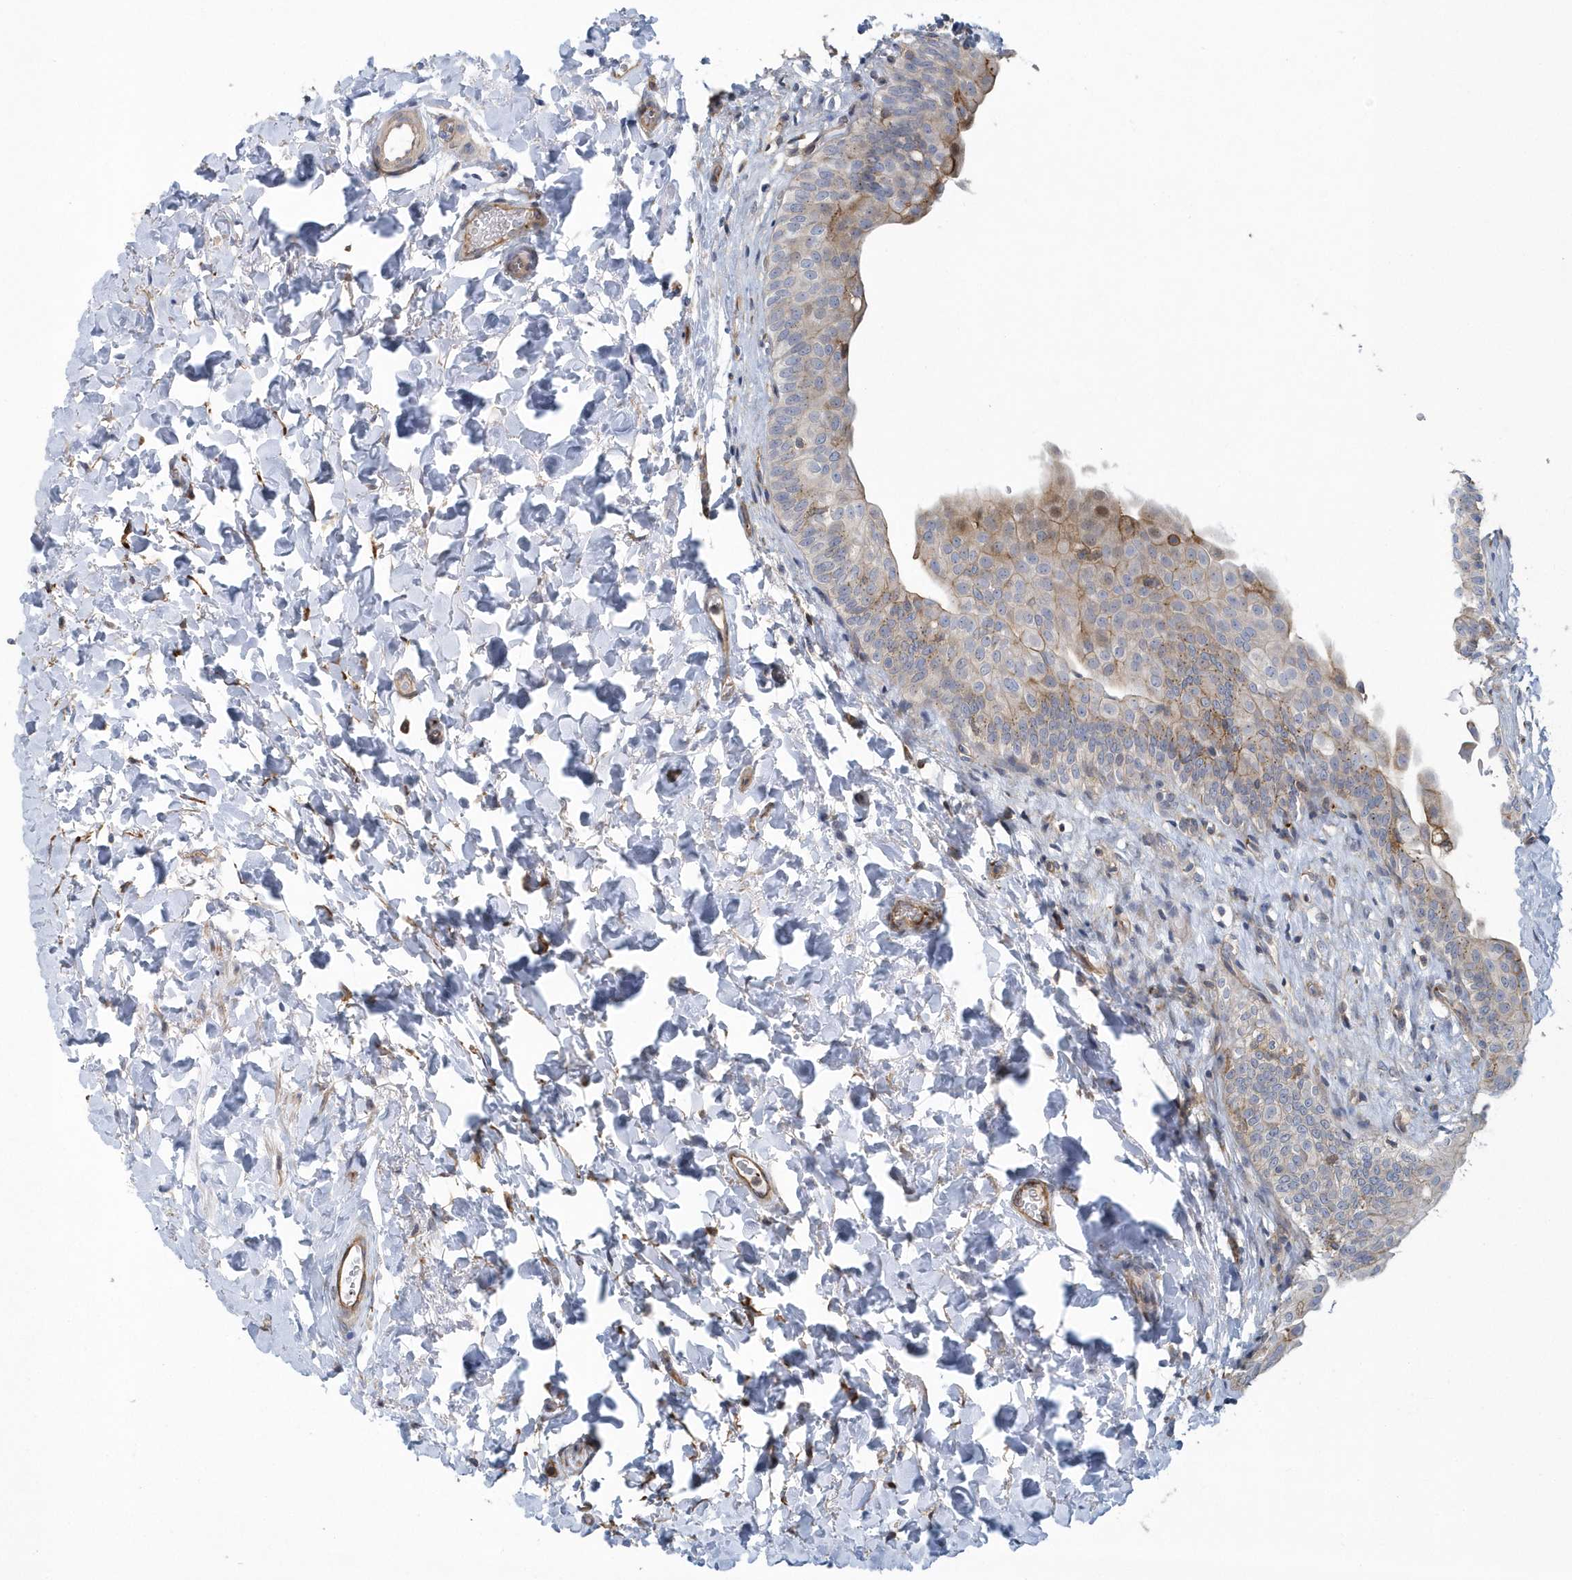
{"staining": {"intensity": "weak", "quantity": "<25%", "location": "cytoplasmic/membranous"}, "tissue": "urinary bladder", "cell_type": "Urothelial cells", "image_type": "normal", "snomed": [{"axis": "morphology", "description": "Normal tissue, NOS"}, {"axis": "topography", "description": "Urinary bladder"}], "caption": "High power microscopy photomicrograph of an immunohistochemistry photomicrograph of normal urinary bladder, revealing no significant positivity in urothelial cells. (Stains: DAB IHC with hematoxylin counter stain, Microscopy: brightfield microscopy at high magnification).", "gene": "ARAP2", "patient": {"sex": "male", "age": 83}}